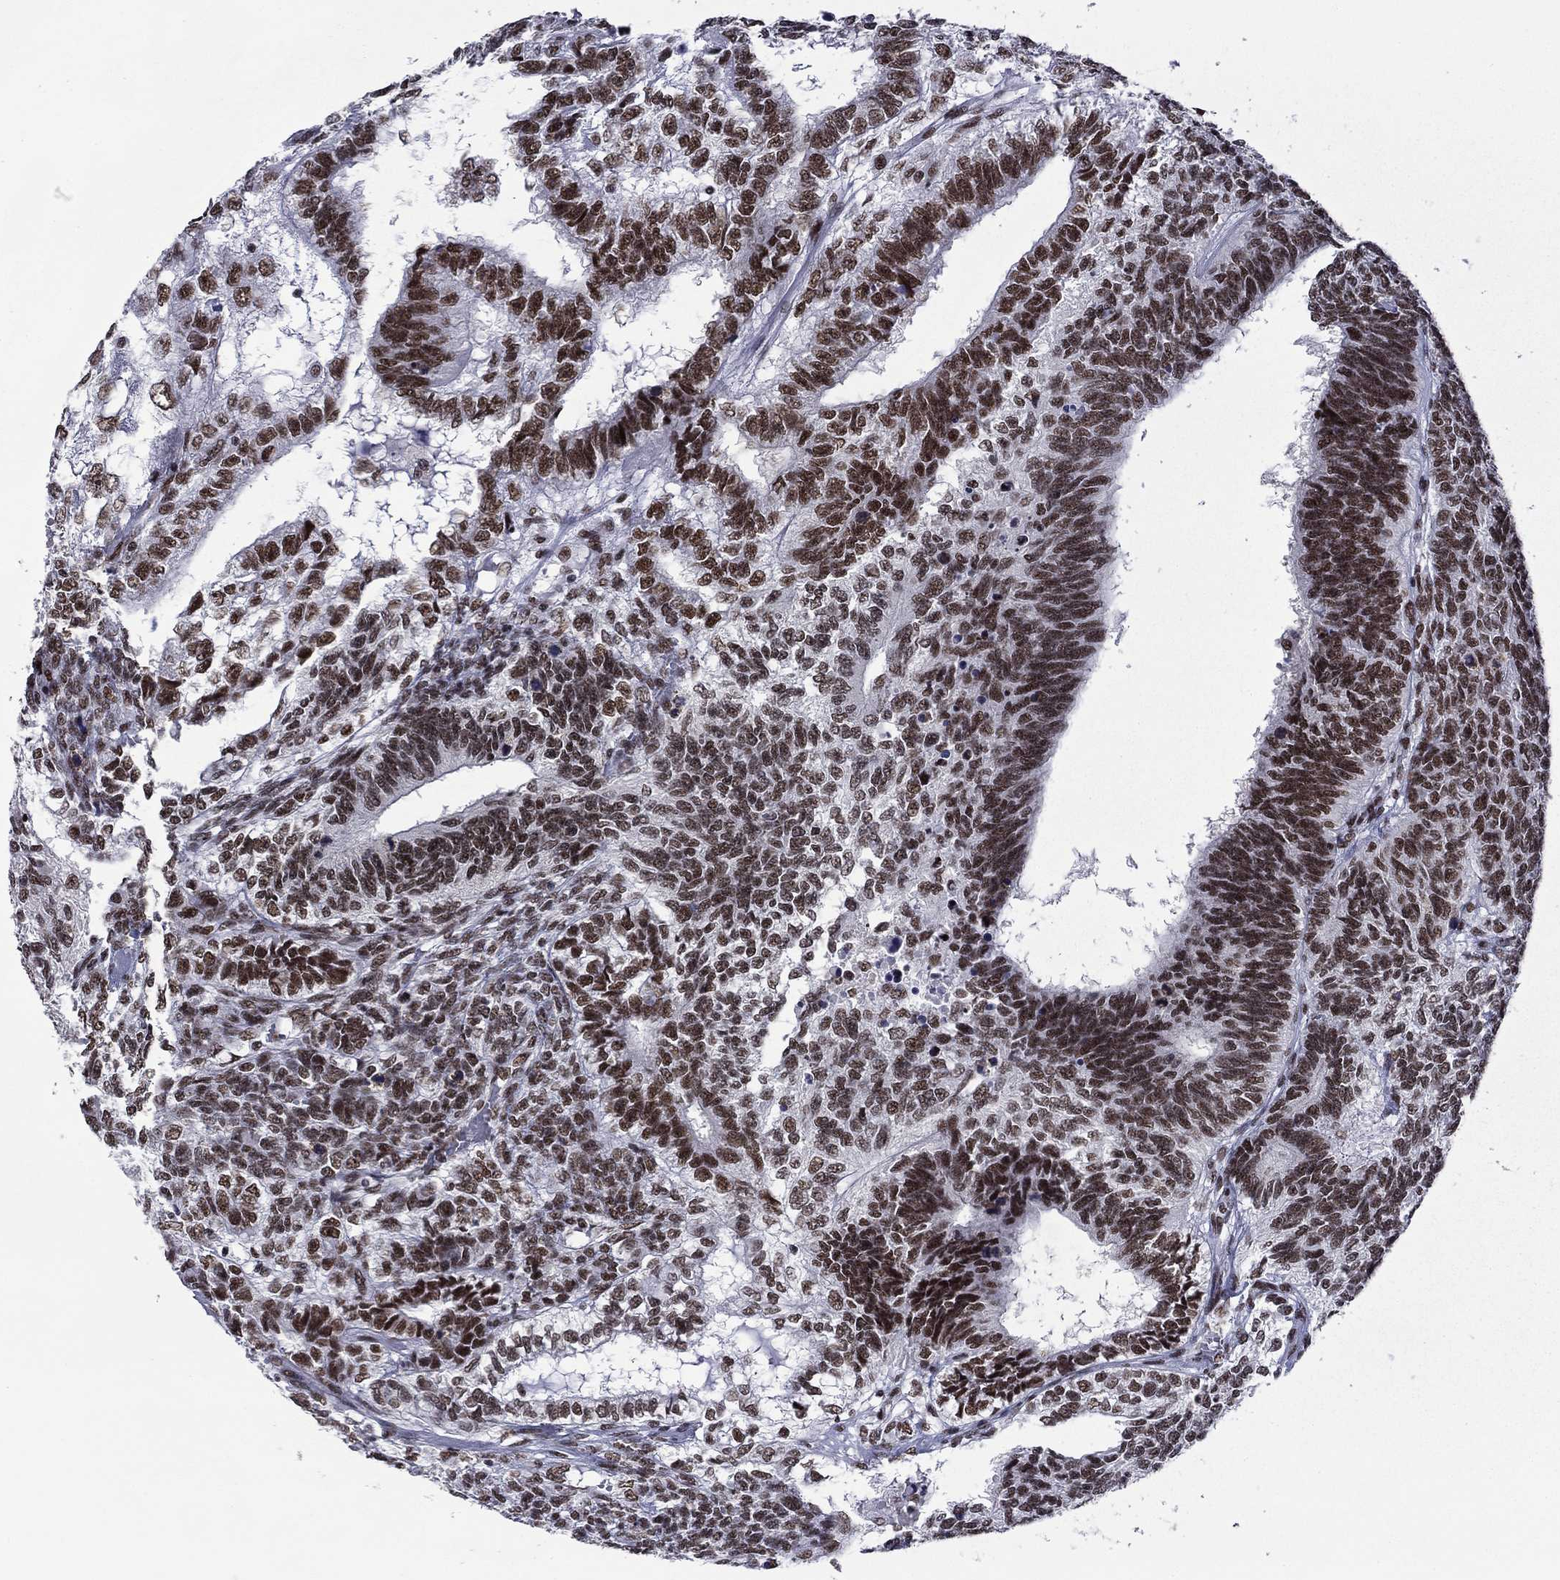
{"staining": {"intensity": "strong", "quantity": ">75%", "location": "nuclear"}, "tissue": "testis cancer", "cell_type": "Tumor cells", "image_type": "cancer", "snomed": [{"axis": "morphology", "description": "Seminoma, NOS"}, {"axis": "morphology", "description": "Carcinoma, Embryonal, NOS"}, {"axis": "topography", "description": "Testis"}], "caption": "The immunohistochemical stain highlights strong nuclear staining in tumor cells of testis cancer (seminoma) tissue.", "gene": "ETV5", "patient": {"sex": "male", "age": 41}}